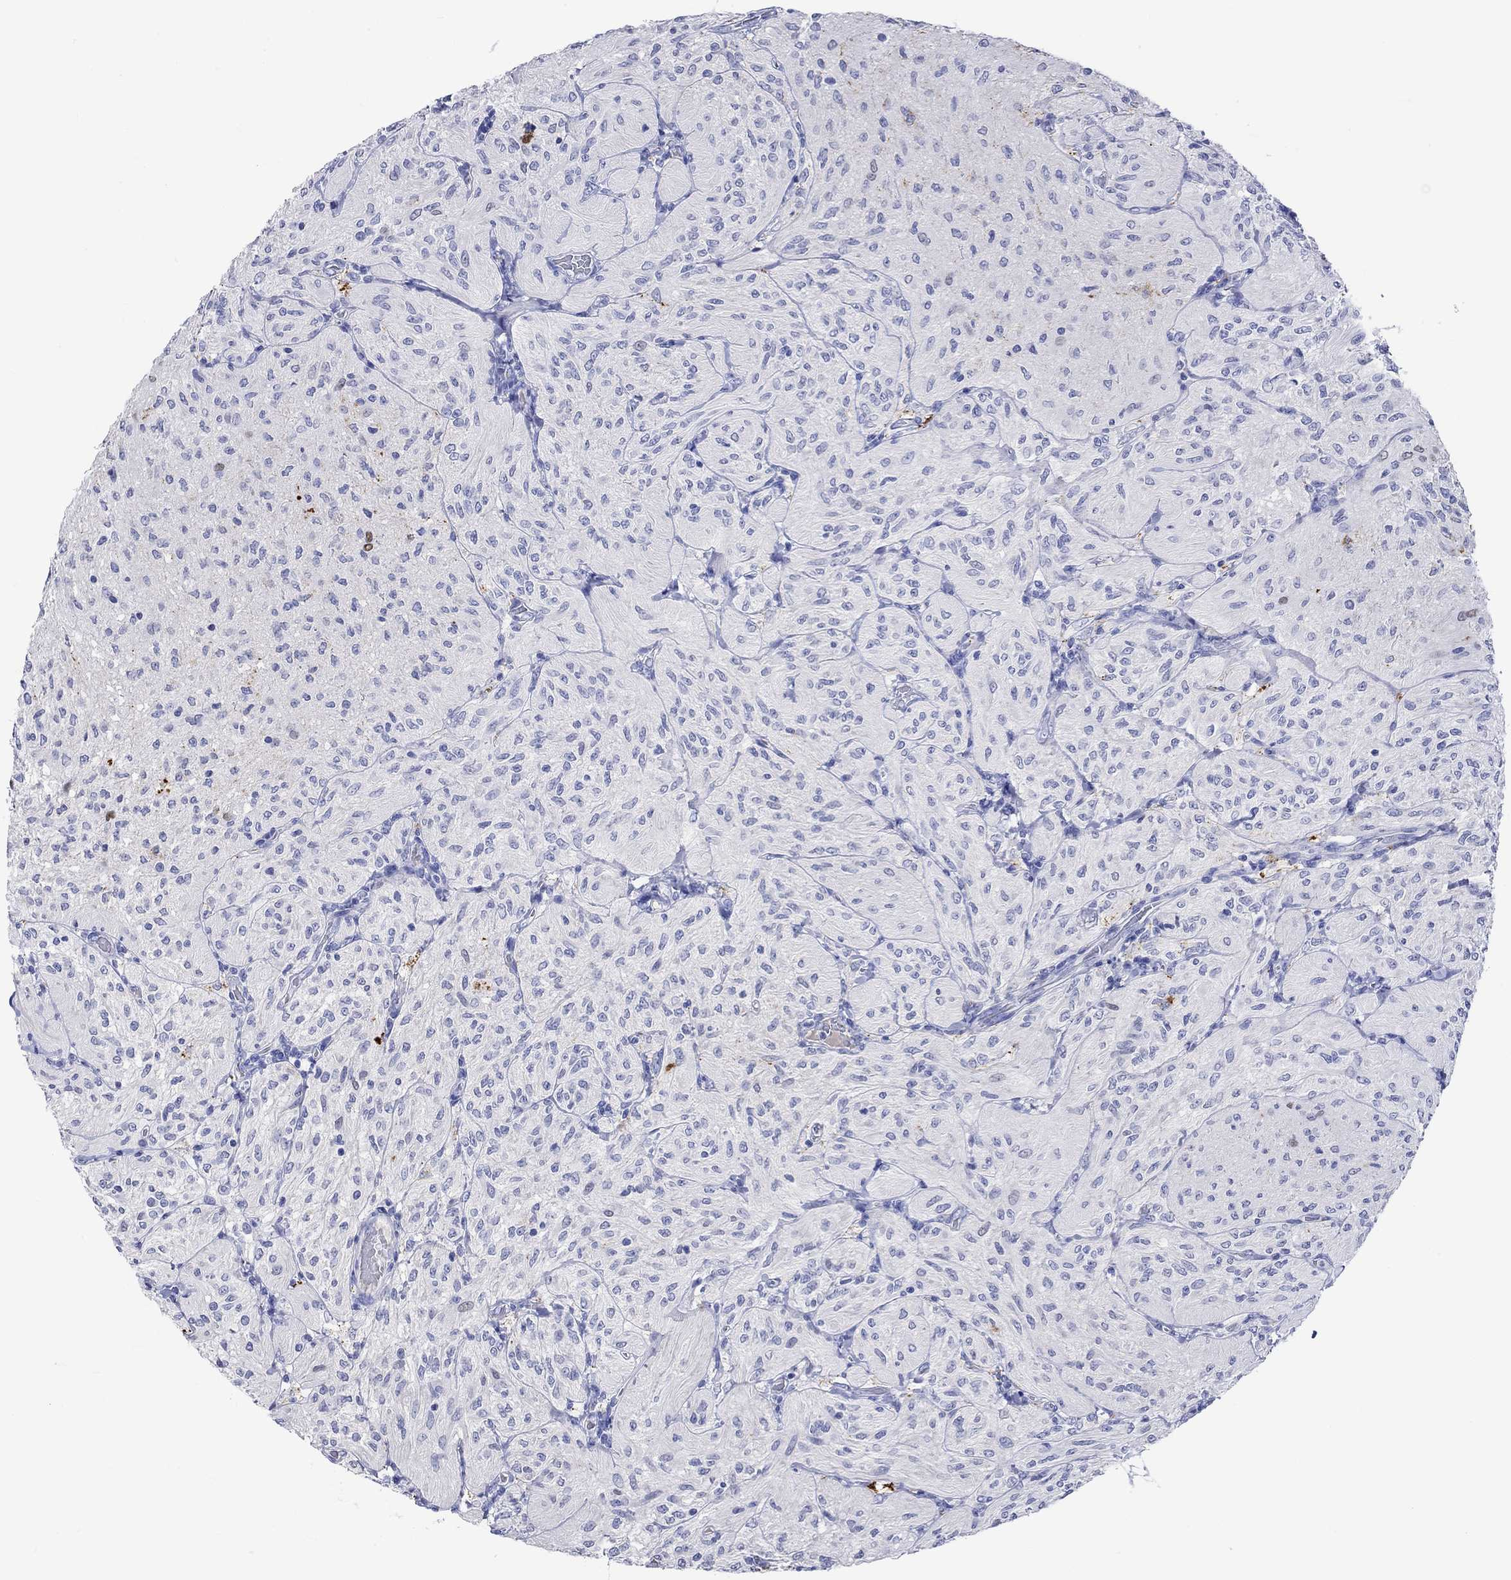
{"staining": {"intensity": "negative", "quantity": "none", "location": "none"}, "tissue": "glioma", "cell_type": "Tumor cells", "image_type": "cancer", "snomed": [{"axis": "morphology", "description": "Glioma, malignant, Low grade"}, {"axis": "topography", "description": "Brain"}], "caption": "A high-resolution image shows immunohistochemistry staining of glioma, which displays no significant staining in tumor cells.", "gene": "KLHL35", "patient": {"sex": "male", "age": 3}}